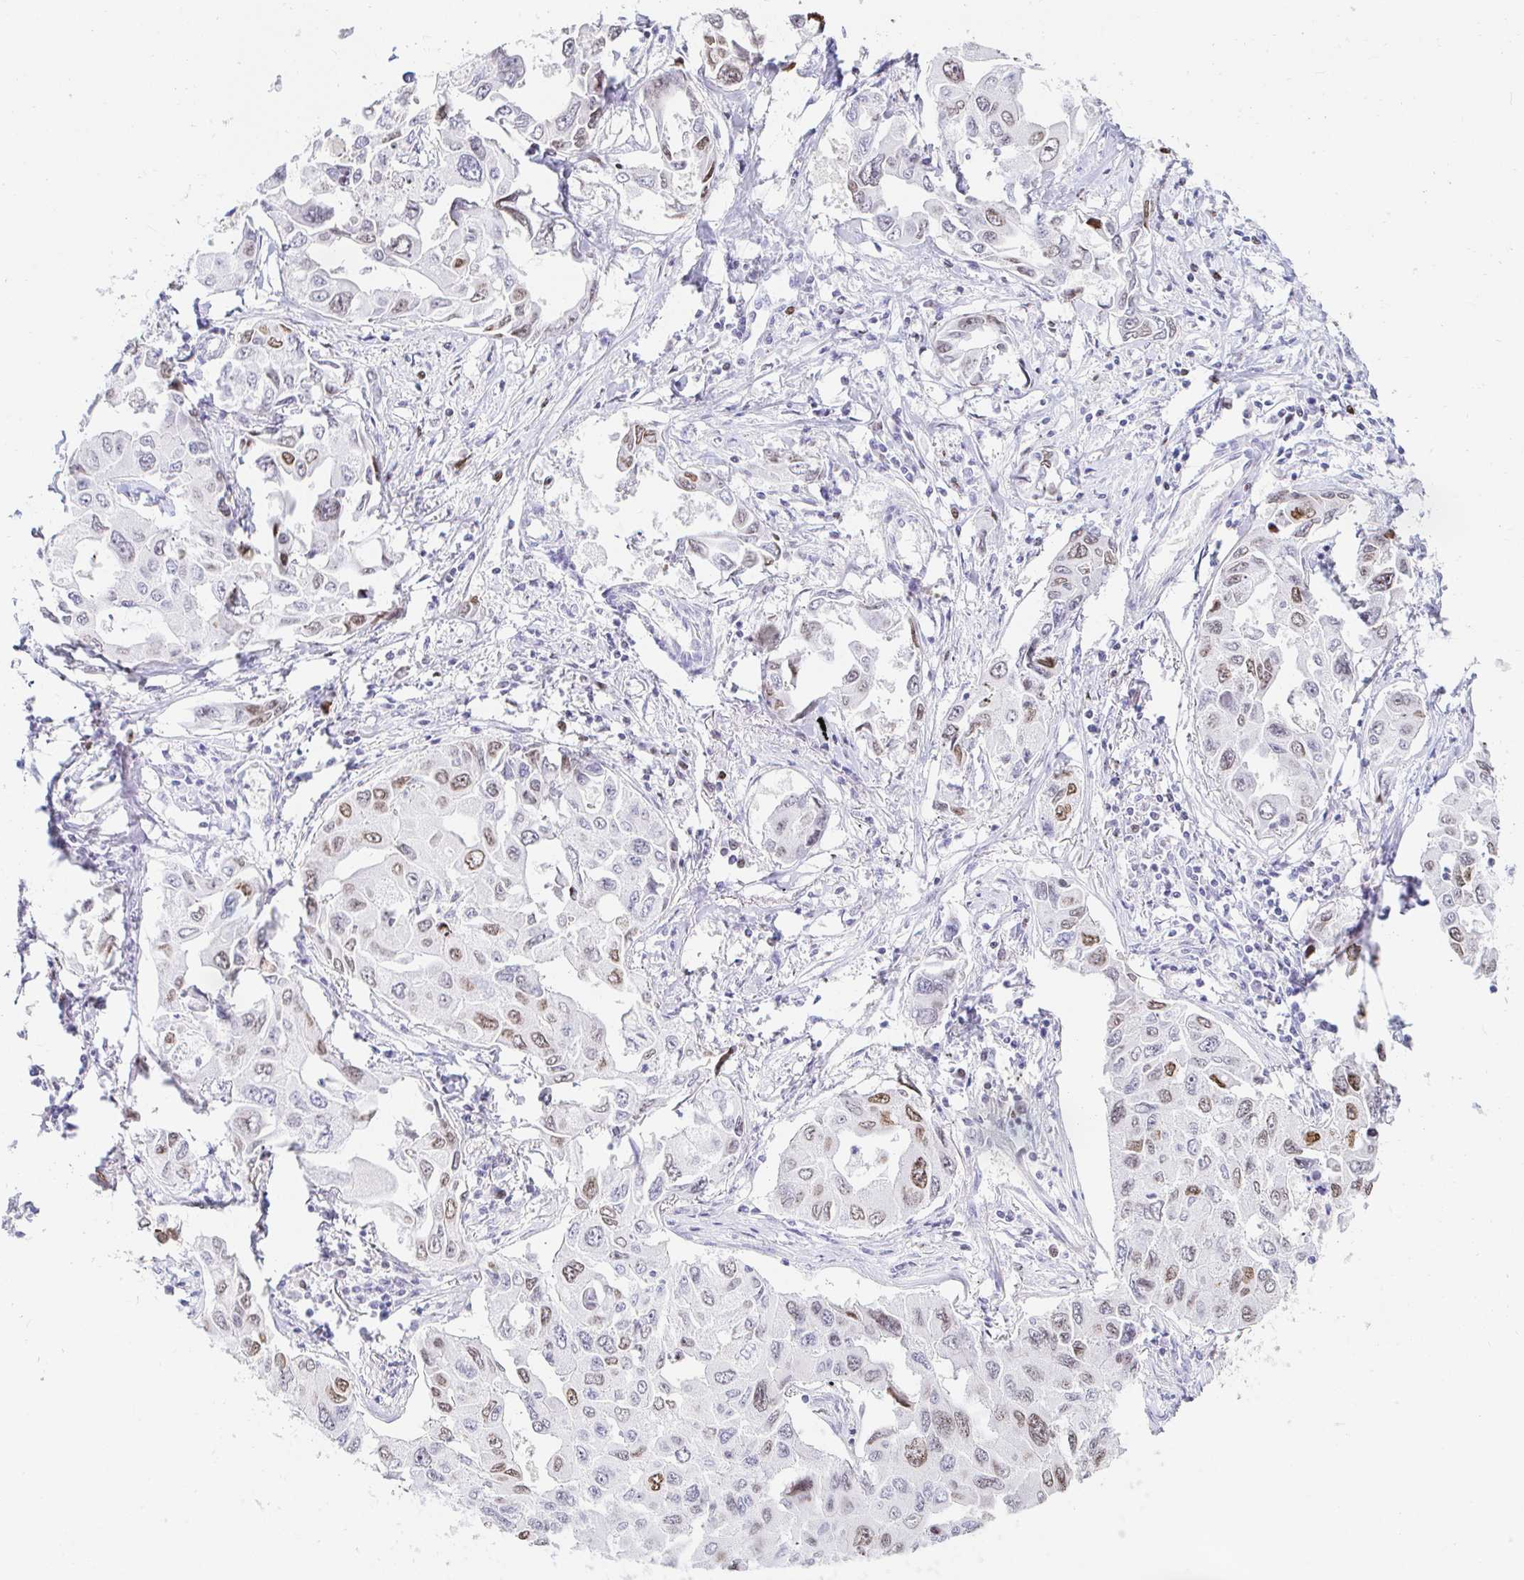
{"staining": {"intensity": "weak", "quantity": "25%-75%", "location": "nuclear"}, "tissue": "lung cancer", "cell_type": "Tumor cells", "image_type": "cancer", "snomed": [{"axis": "morphology", "description": "Adenocarcinoma, NOS"}, {"axis": "topography", "description": "Lung"}], "caption": "Immunohistochemistry photomicrograph of neoplastic tissue: human lung cancer (adenocarcinoma) stained using IHC exhibits low levels of weak protein expression localized specifically in the nuclear of tumor cells, appearing as a nuclear brown color.", "gene": "CAPSL", "patient": {"sex": "male", "age": 64}}